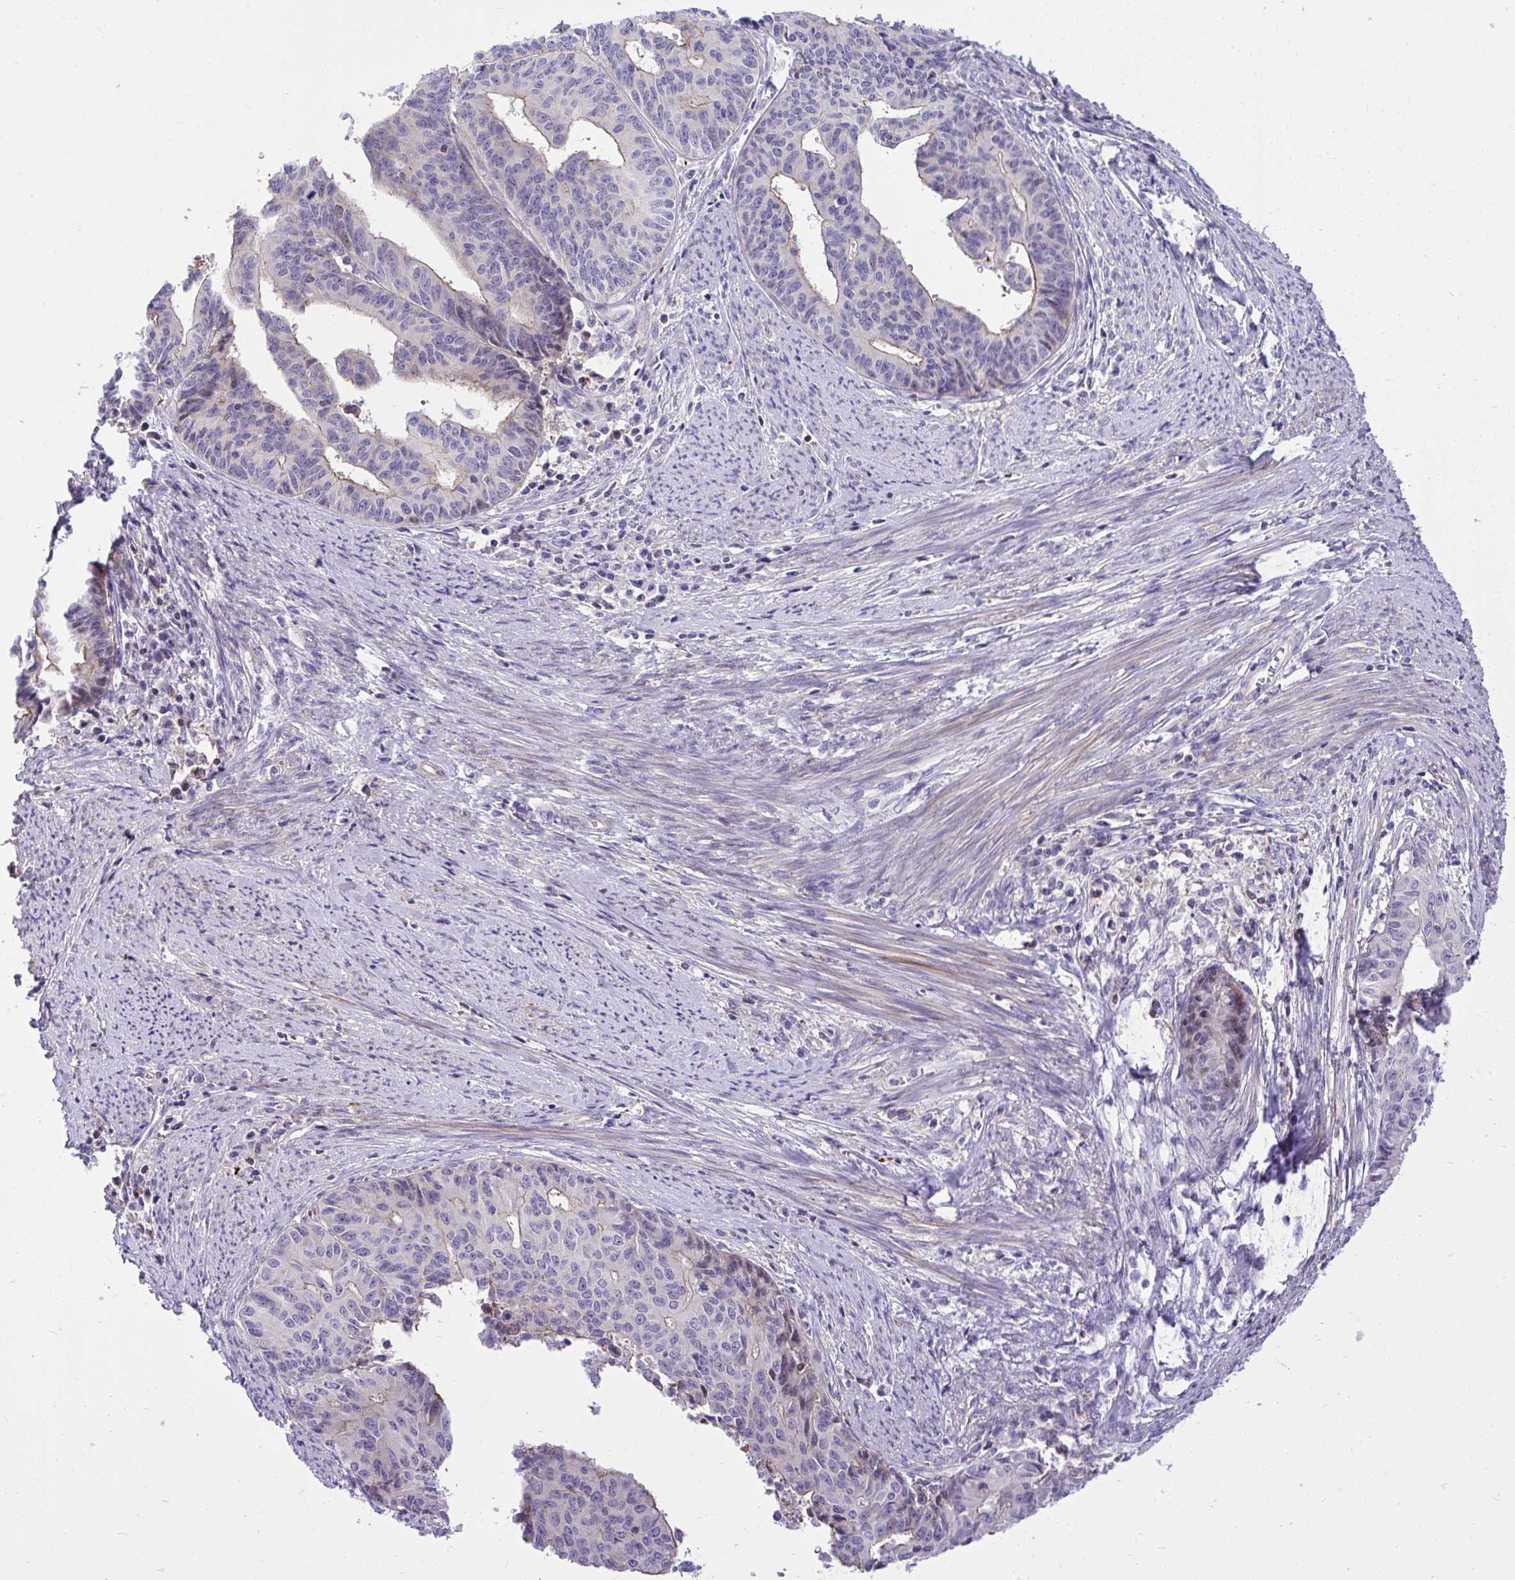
{"staining": {"intensity": "negative", "quantity": "none", "location": "none"}, "tissue": "endometrial cancer", "cell_type": "Tumor cells", "image_type": "cancer", "snomed": [{"axis": "morphology", "description": "Adenocarcinoma, NOS"}, {"axis": "topography", "description": "Endometrium"}], "caption": "A histopathology image of endometrial cancer stained for a protein displays no brown staining in tumor cells. (DAB immunohistochemistry with hematoxylin counter stain).", "gene": "GRK4", "patient": {"sex": "female", "age": 65}}